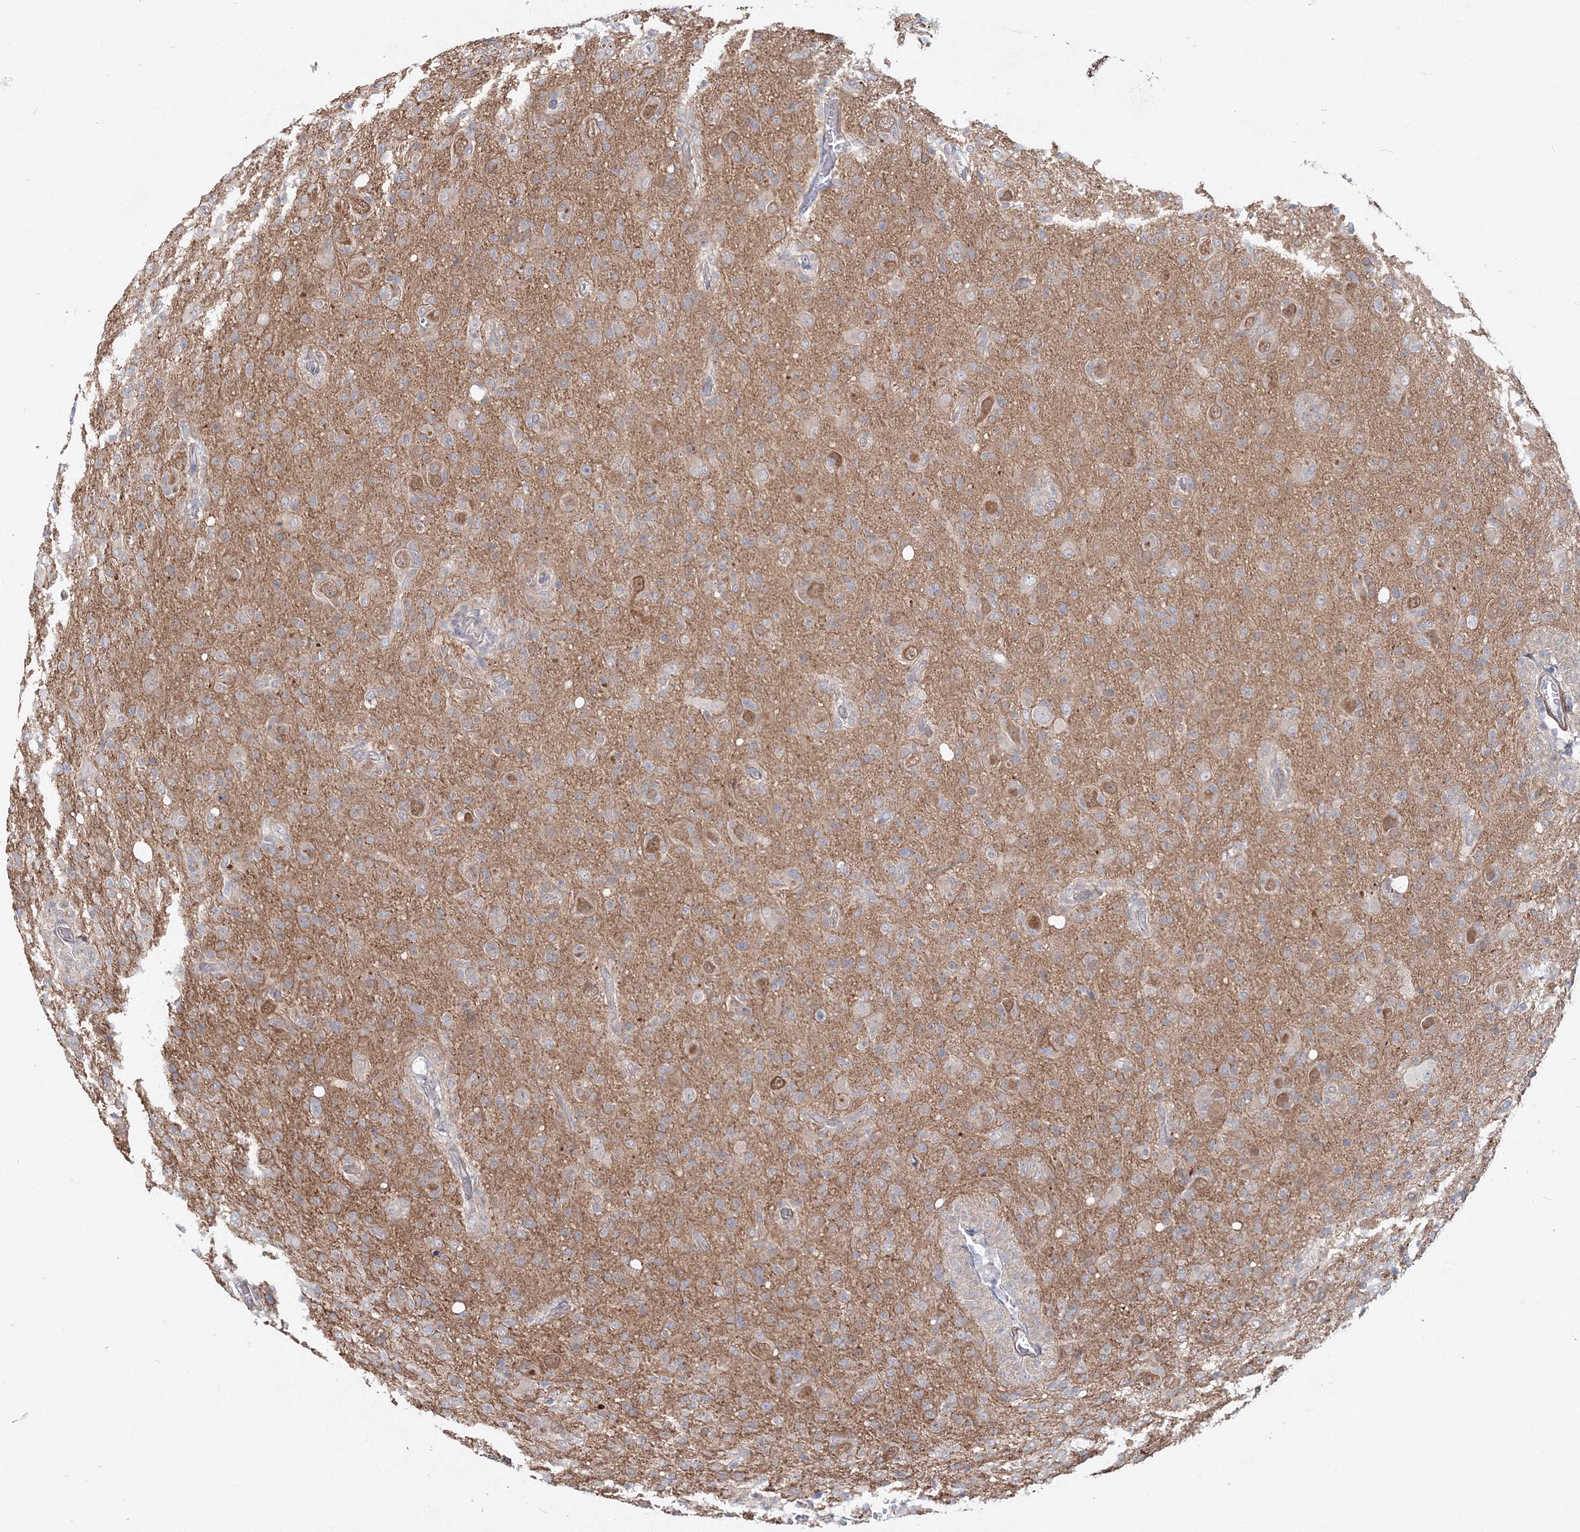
{"staining": {"intensity": "weak", "quantity": "25%-75%", "location": "cytoplasmic/membranous"}, "tissue": "glioma", "cell_type": "Tumor cells", "image_type": "cancer", "snomed": [{"axis": "morphology", "description": "Glioma, malignant, High grade"}, {"axis": "topography", "description": "Brain"}], "caption": "Protein expression by immunohistochemistry shows weak cytoplasmic/membranous staining in approximately 25%-75% of tumor cells in glioma.", "gene": "ARHGAP21", "patient": {"sex": "female", "age": 57}}